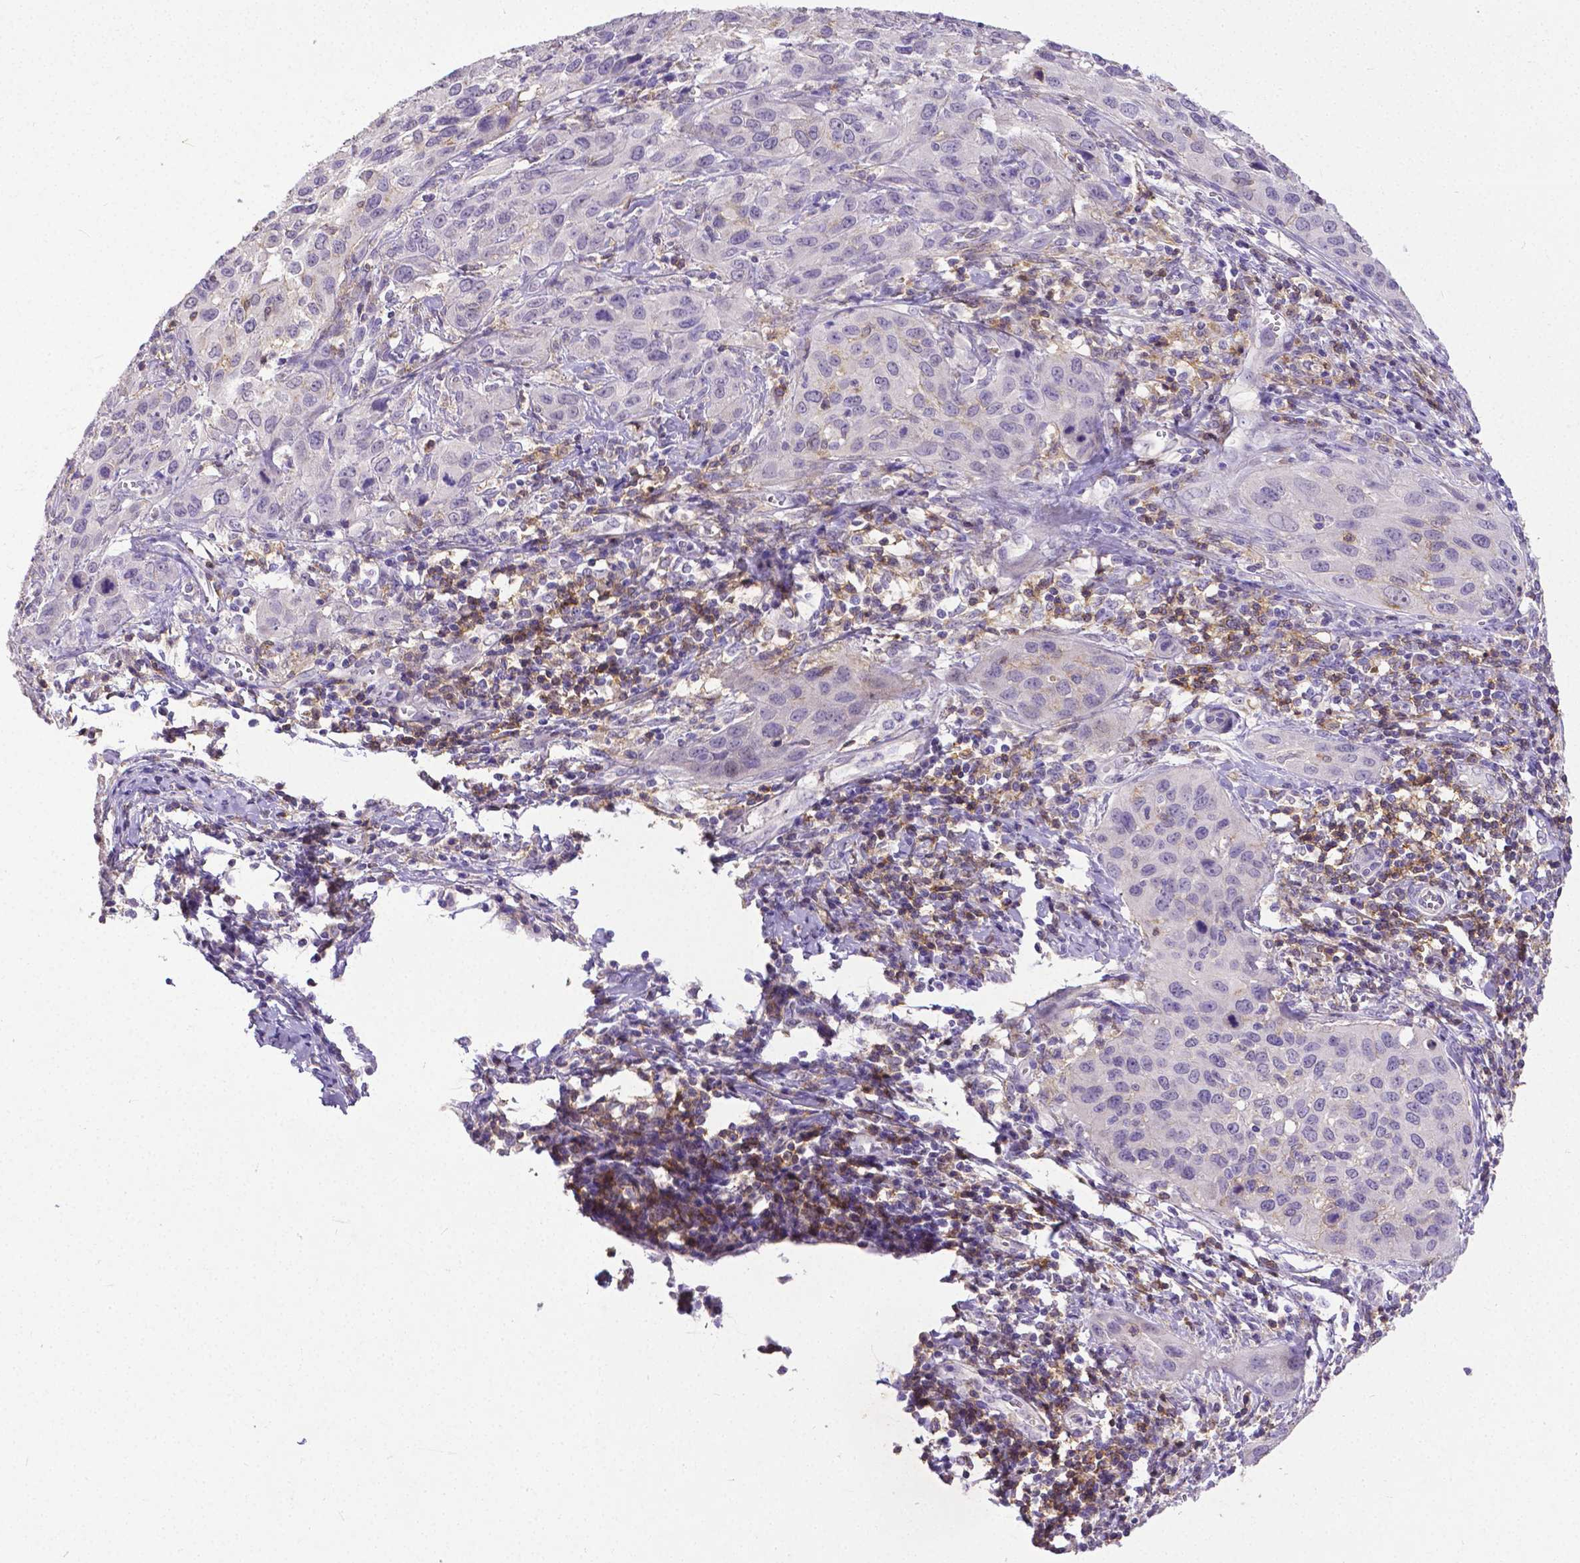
{"staining": {"intensity": "negative", "quantity": "none", "location": "none"}, "tissue": "cervical cancer", "cell_type": "Tumor cells", "image_type": "cancer", "snomed": [{"axis": "morphology", "description": "Normal tissue, NOS"}, {"axis": "morphology", "description": "Squamous cell carcinoma, NOS"}, {"axis": "topography", "description": "Cervix"}], "caption": "The IHC micrograph has no significant positivity in tumor cells of cervical cancer (squamous cell carcinoma) tissue.", "gene": "CD4", "patient": {"sex": "female", "age": 51}}